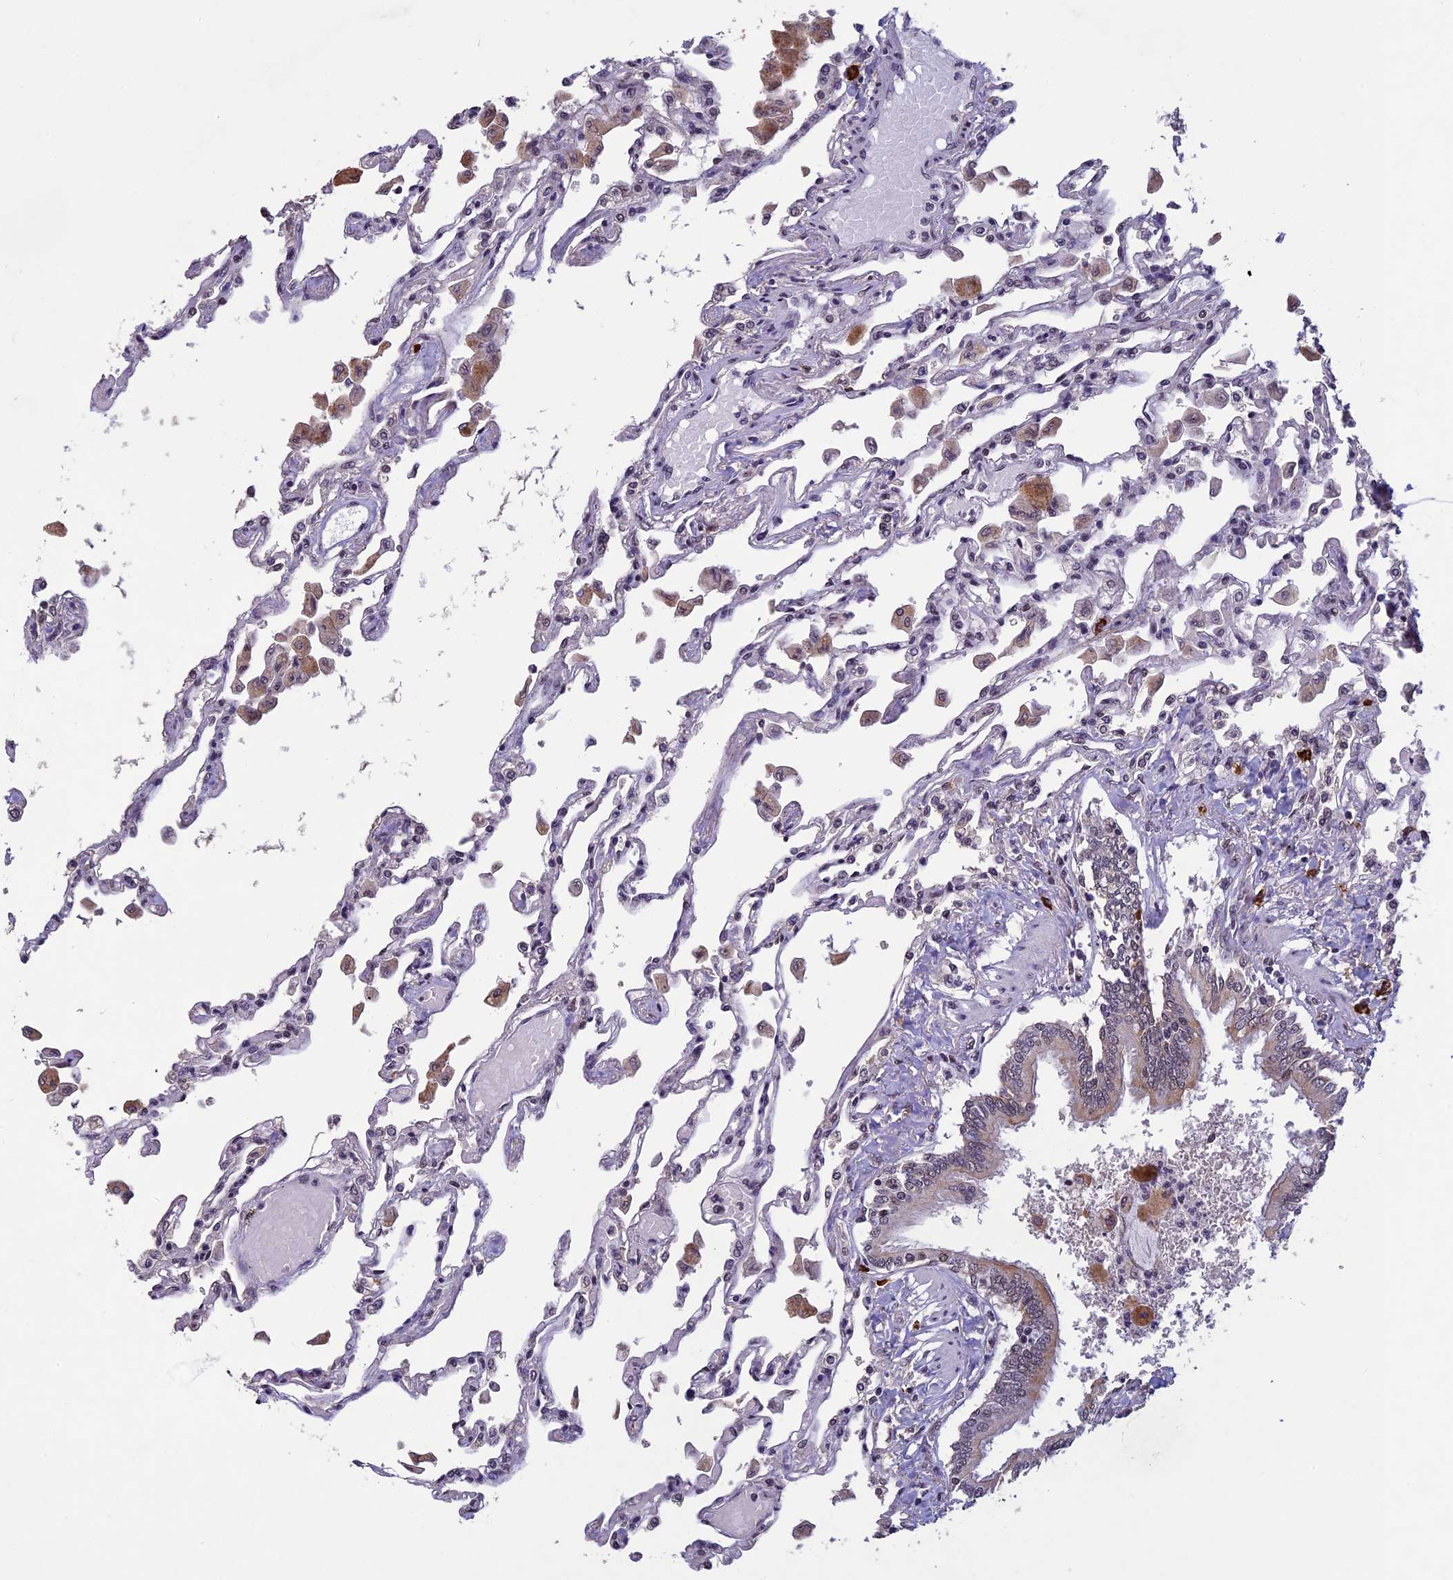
{"staining": {"intensity": "weak", "quantity": "<25%", "location": "cytoplasmic/membranous,nuclear"}, "tissue": "lung", "cell_type": "Alveolar cells", "image_type": "normal", "snomed": [{"axis": "morphology", "description": "Normal tissue, NOS"}, {"axis": "topography", "description": "Bronchus"}, {"axis": "topography", "description": "Lung"}], "caption": "IHC histopathology image of normal lung stained for a protein (brown), which shows no expression in alveolar cells. (Stains: DAB IHC with hematoxylin counter stain, Microscopy: brightfield microscopy at high magnification).", "gene": "RNF40", "patient": {"sex": "female", "age": 49}}